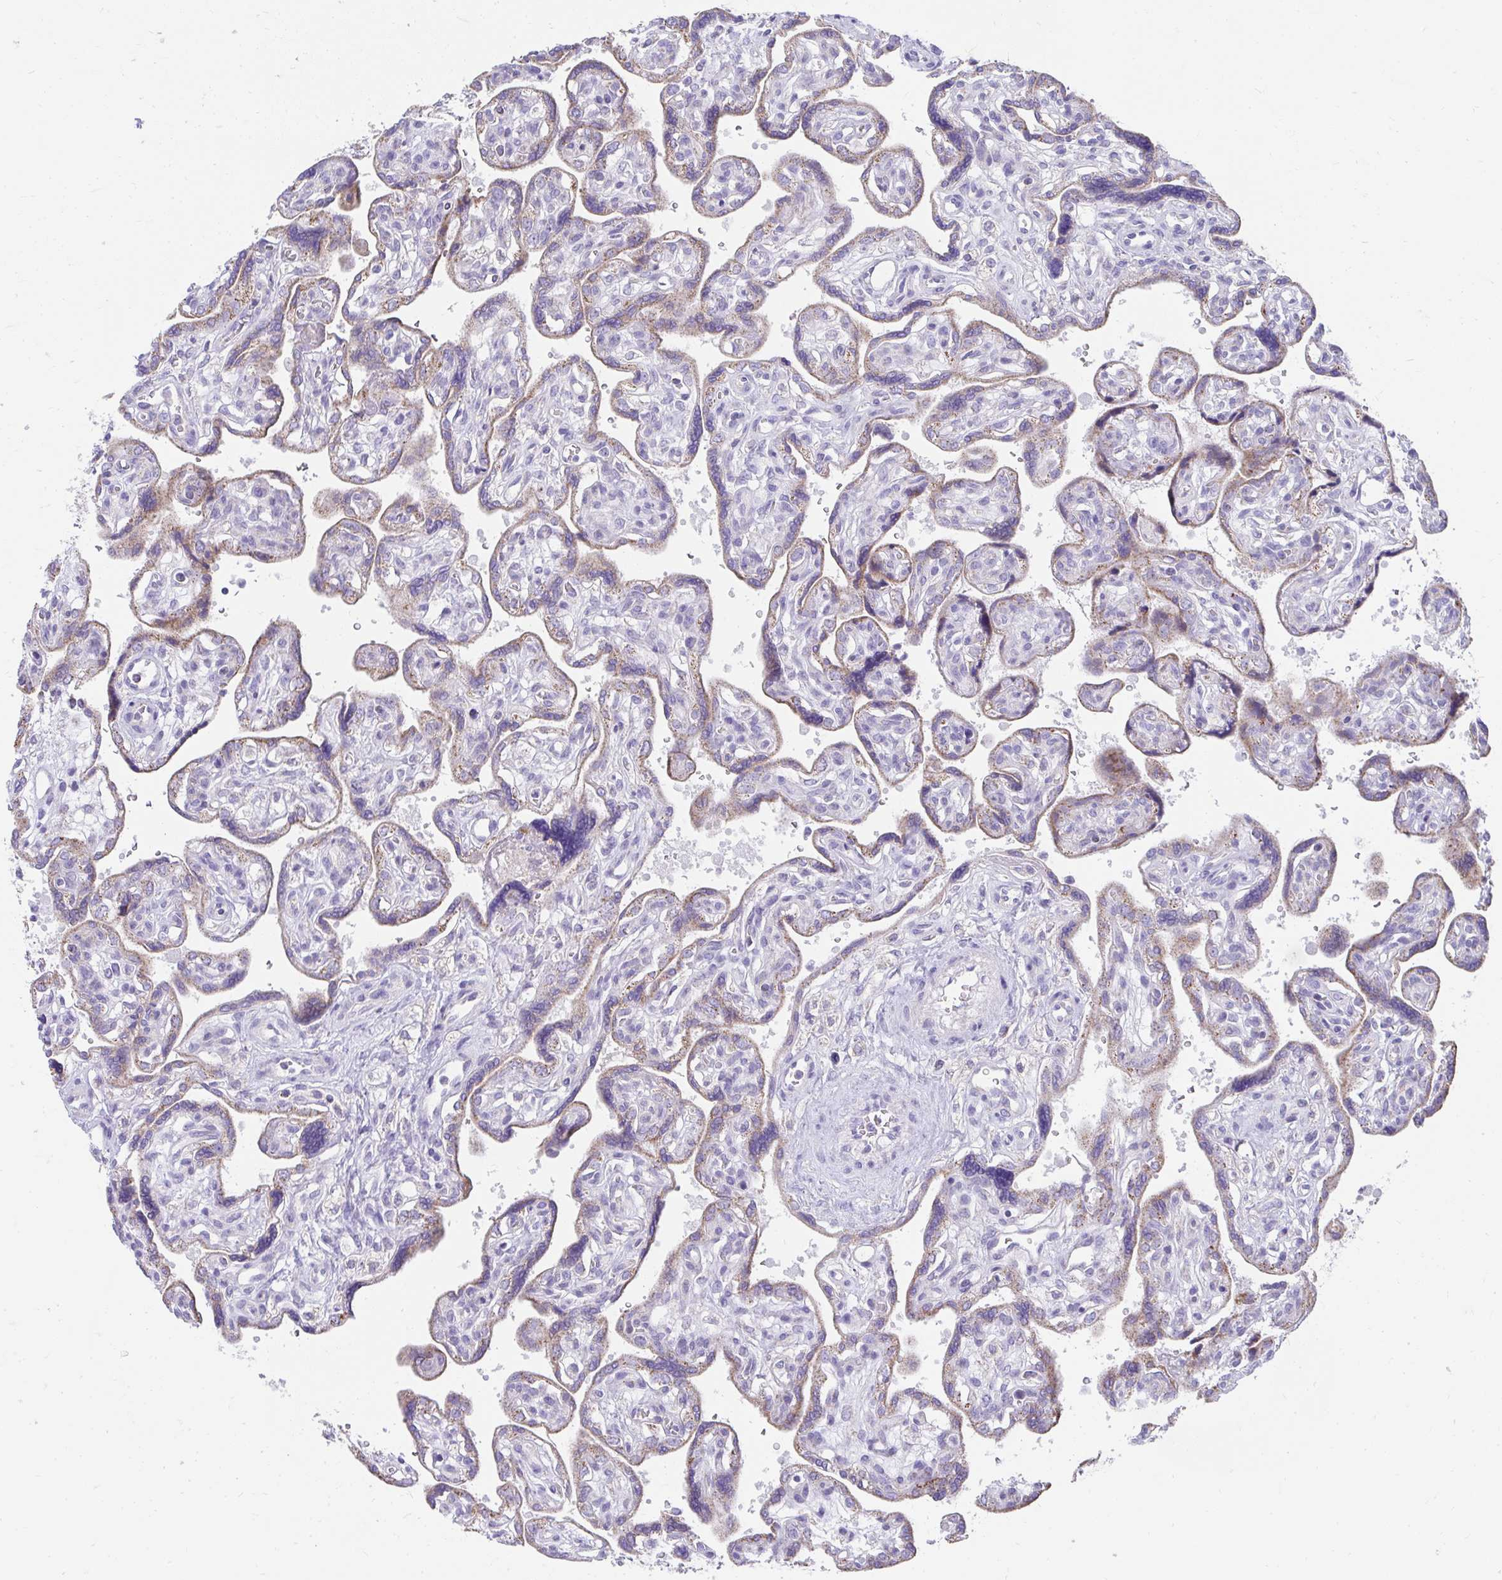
{"staining": {"intensity": "weak", "quantity": "<25%", "location": "cytoplasmic/membranous"}, "tissue": "placenta", "cell_type": "Decidual cells", "image_type": "normal", "snomed": [{"axis": "morphology", "description": "Normal tissue, NOS"}, {"axis": "topography", "description": "Placenta"}], "caption": "Immunohistochemistry (IHC) image of unremarkable human placenta stained for a protein (brown), which shows no positivity in decidual cells. Nuclei are stained in blue.", "gene": "PRRG3", "patient": {"sex": "female", "age": 39}}